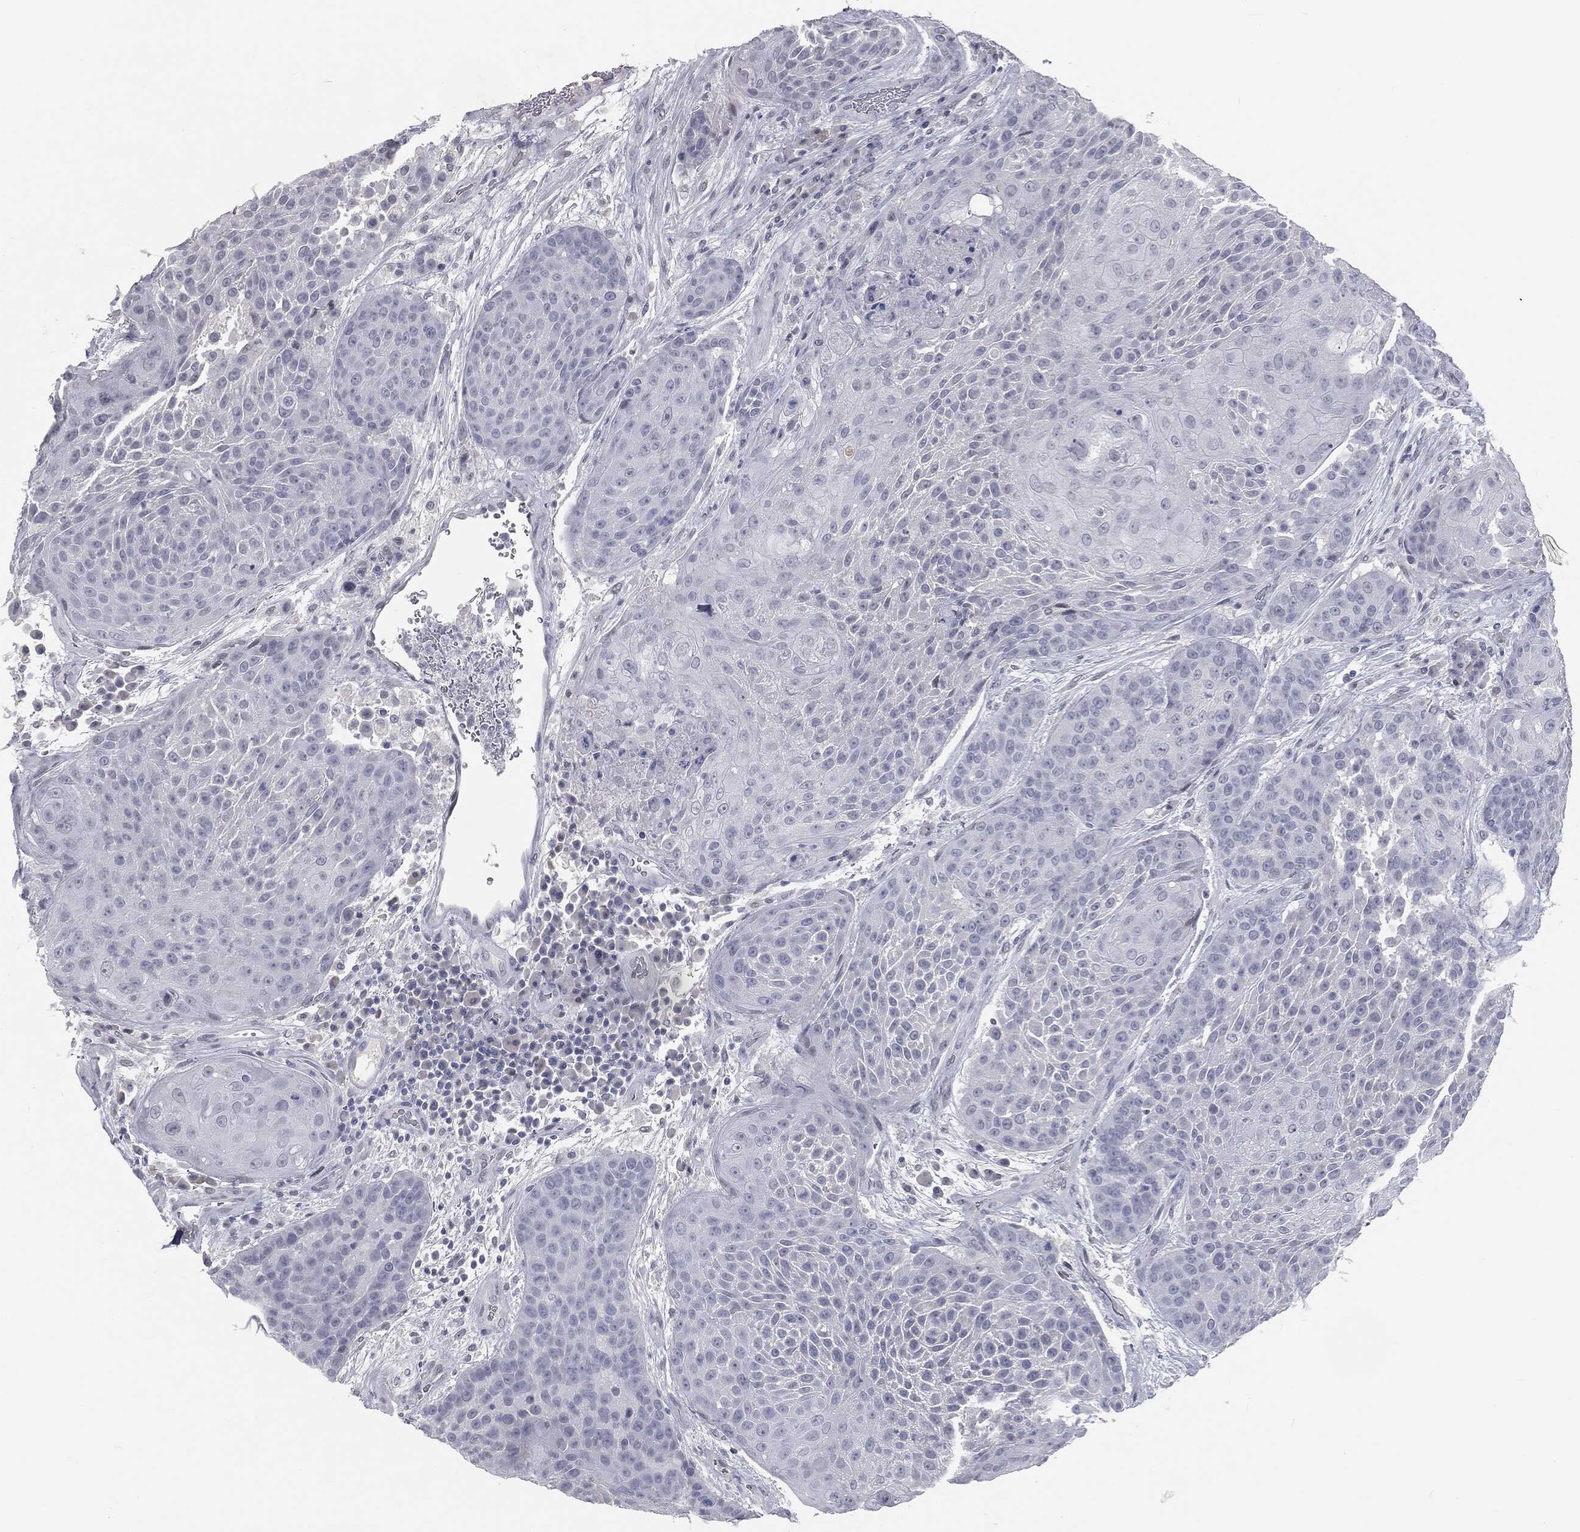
{"staining": {"intensity": "negative", "quantity": "none", "location": "none"}, "tissue": "urothelial cancer", "cell_type": "Tumor cells", "image_type": "cancer", "snomed": [{"axis": "morphology", "description": "Urothelial carcinoma, High grade"}, {"axis": "topography", "description": "Urinary bladder"}], "caption": "Immunohistochemical staining of human urothelial cancer reveals no significant positivity in tumor cells. Nuclei are stained in blue.", "gene": "PRAME", "patient": {"sex": "female", "age": 63}}